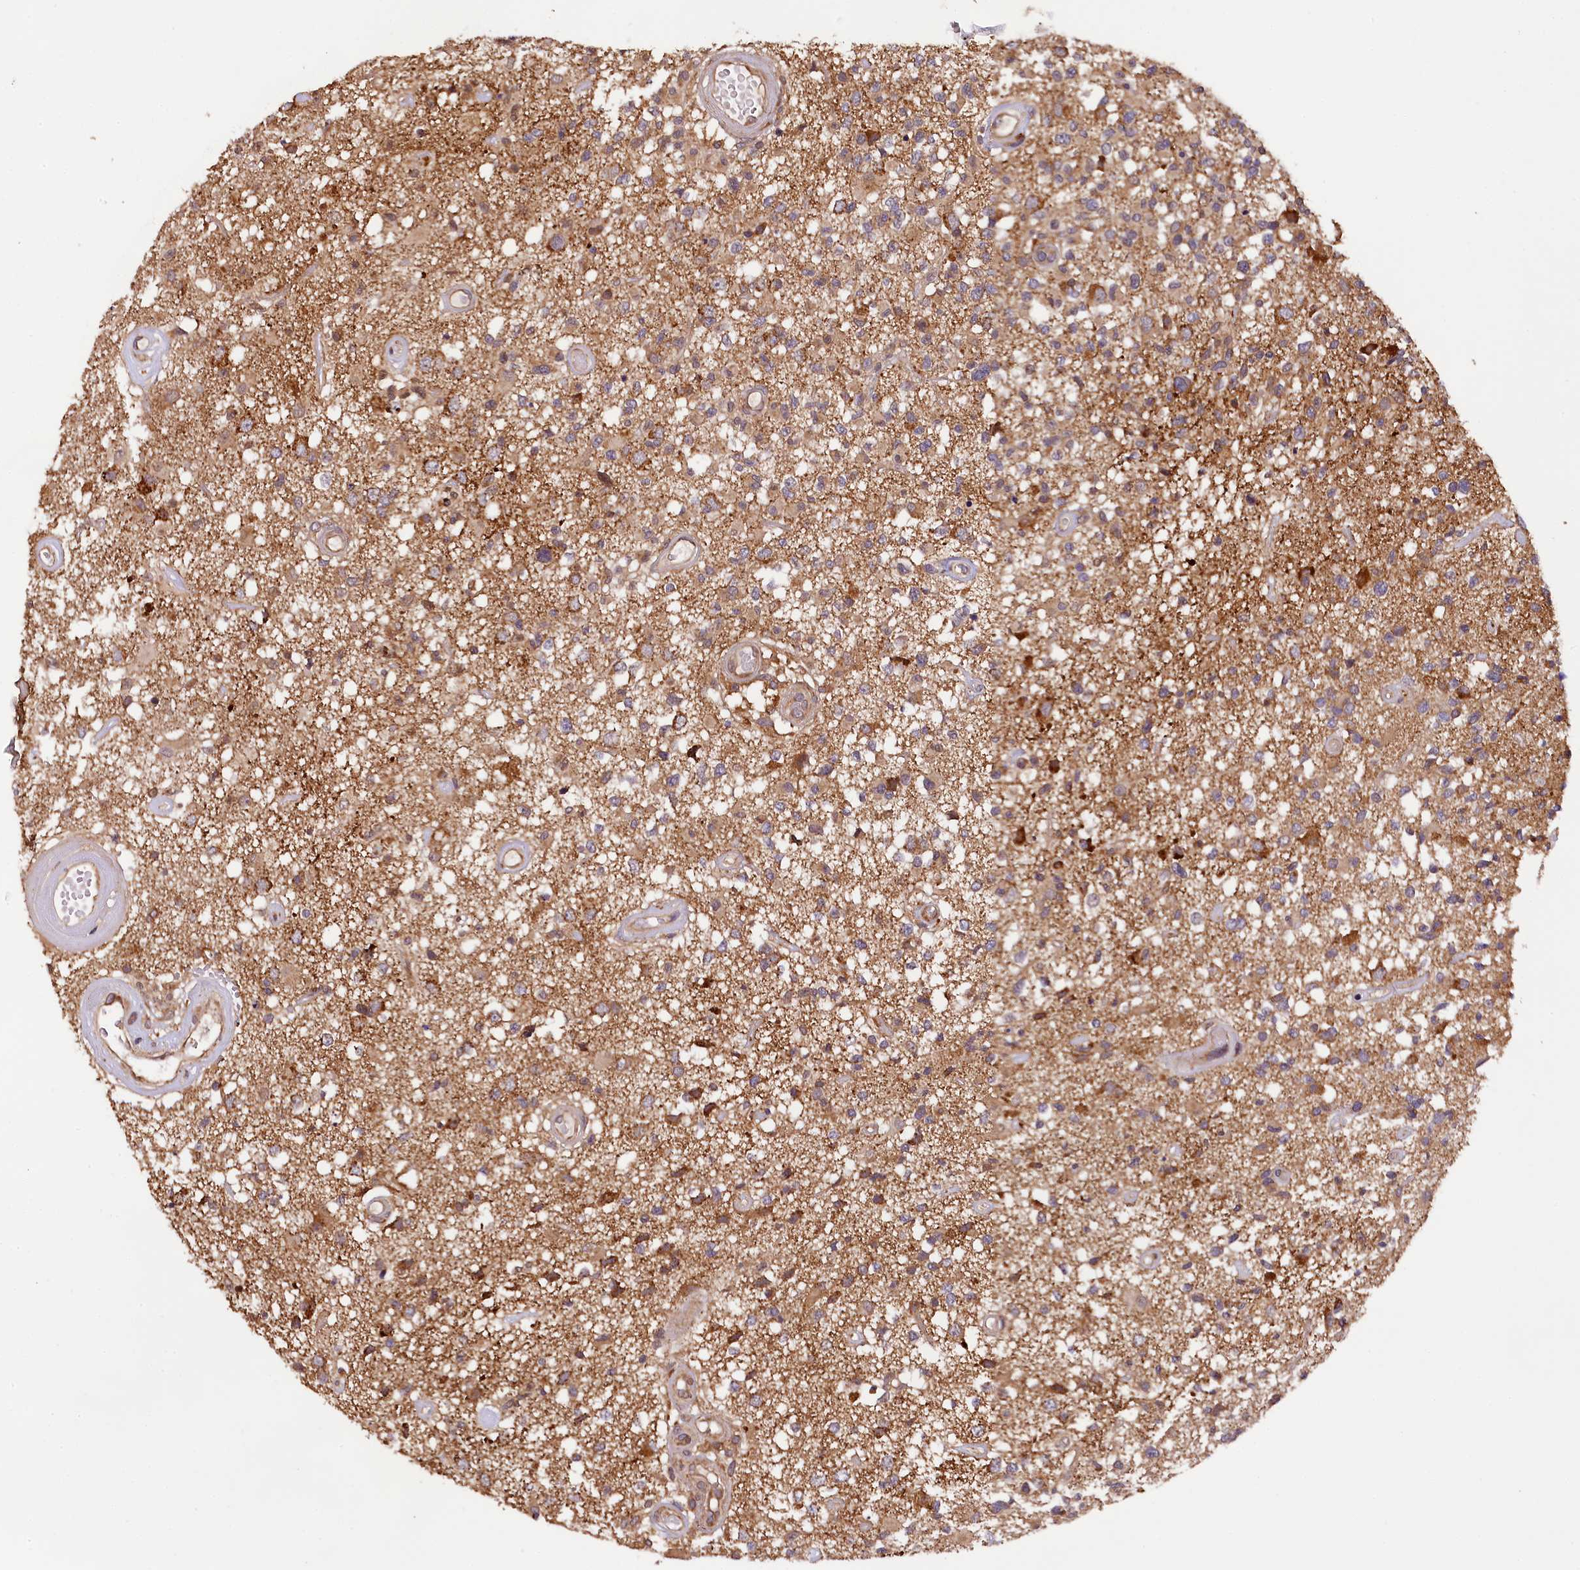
{"staining": {"intensity": "weak", "quantity": "25%-75%", "location": "cytoplasmic/membranous"}, "tissue": "glioma", "cell_type": "Tumor cells", "image_type": "cancer", "snomed": [{"axis": "morphology", "description": "Glioma, malignant, High grade"}, {"axis": "morphology", "description": "Glioblastoma, NOS"}, {"axis": "topography", "description": "Brain"}], "caption": "Protein expression analysis of human malignant glioma (high-grade) reveals weak cytoplasmic/membranous staining in about 25%-75% of tumor cells.", "gene": "DOHH", "patient": {"sex": "male", "age": 60}}